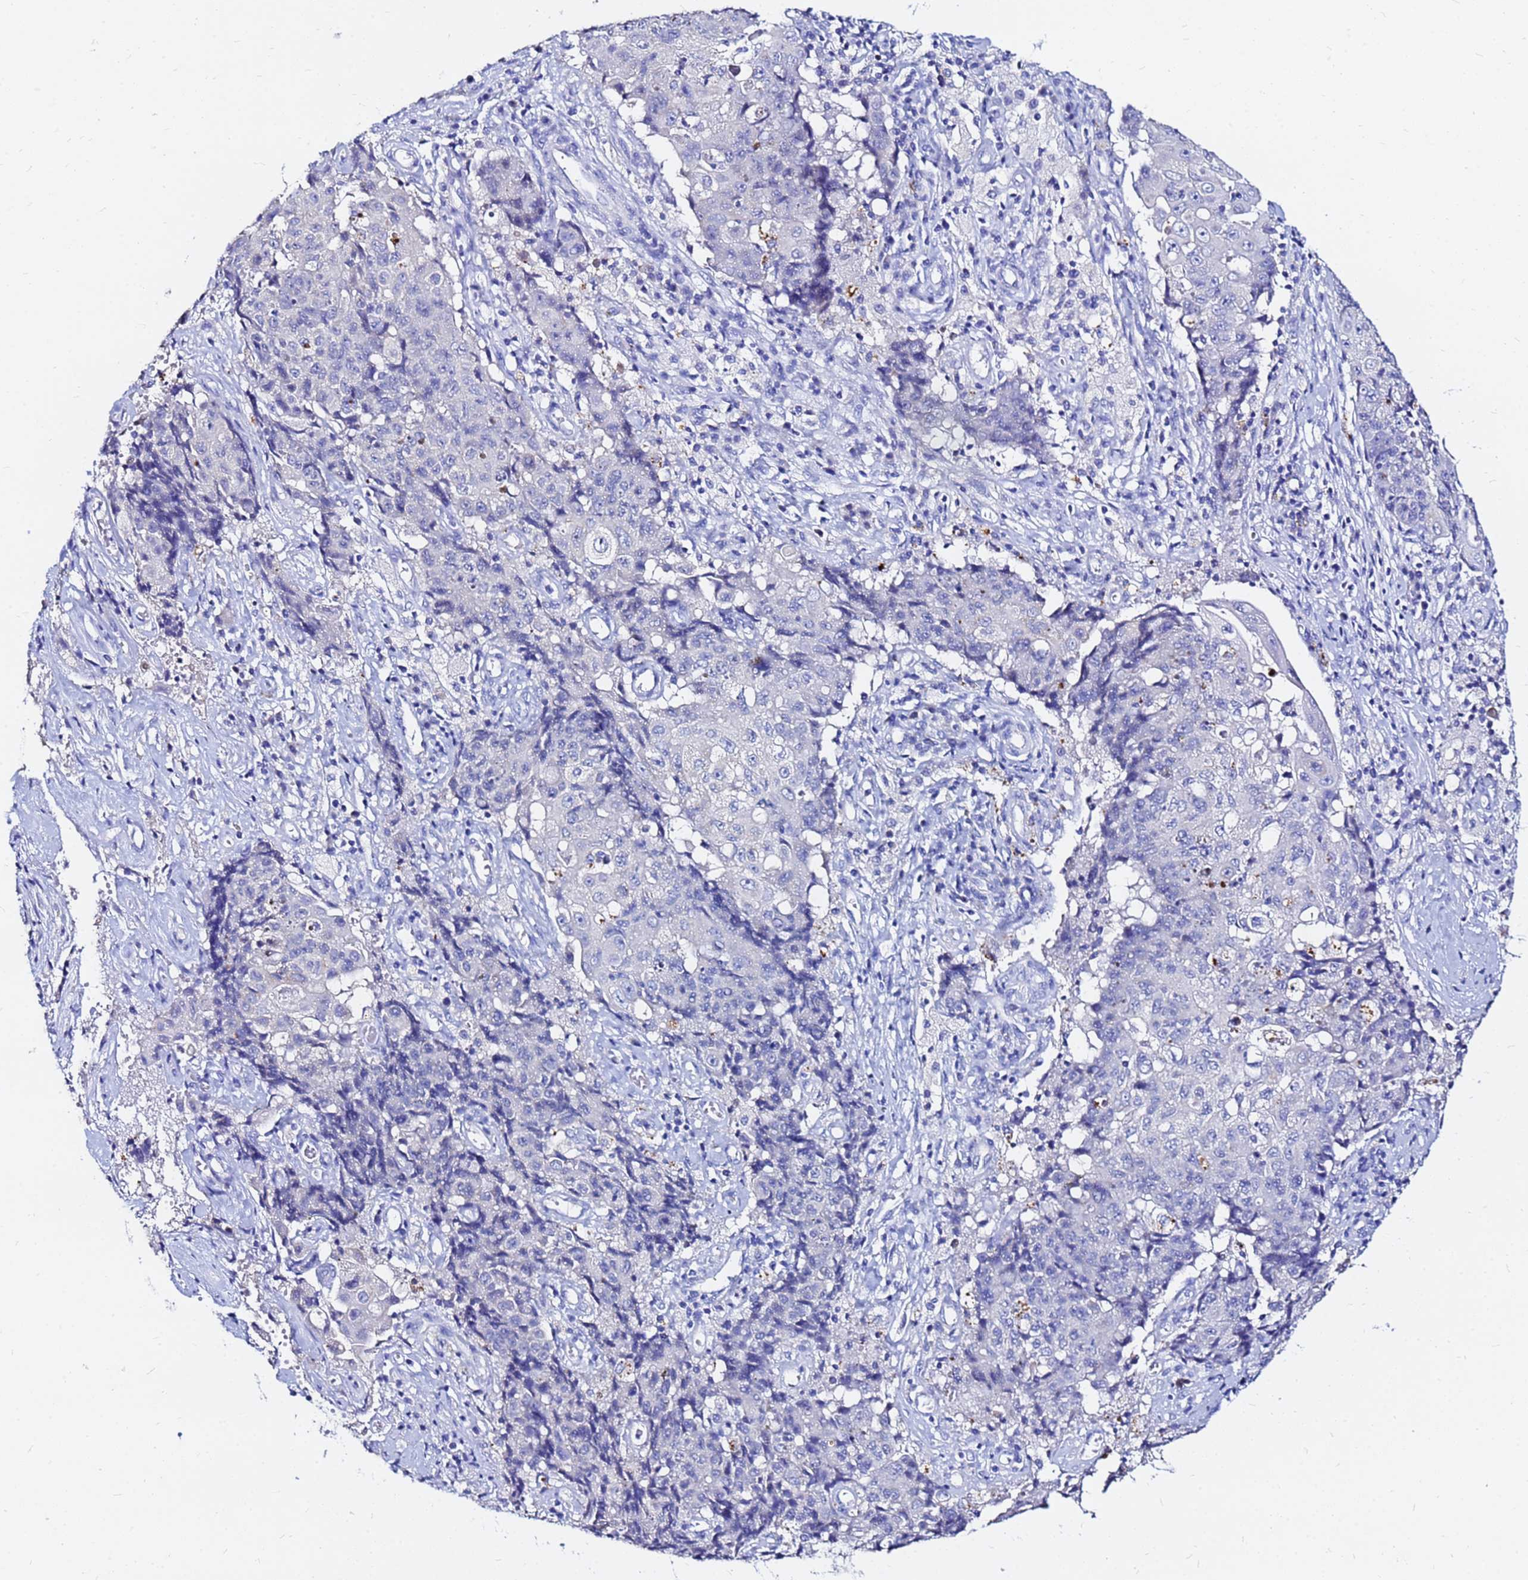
{"staining": {"intensity": "negative", "quantity": "none", "location": "none"}, "tissue": "ovarian cancer", "cell_type": "Tumor cells", "image_type": "cancer", "snomed": [{"axis": "morphology", "description": "Carcinoma, endometroid"}, {"axis": "topography", "description": "Ovary"}], "caption": "Endometroid carcinoma (ovarian) stained for a protein using IHC exhibits no expression tumor cells.", "gene": "FAM183A", "patient": {"sex": "female", "age": 42}}